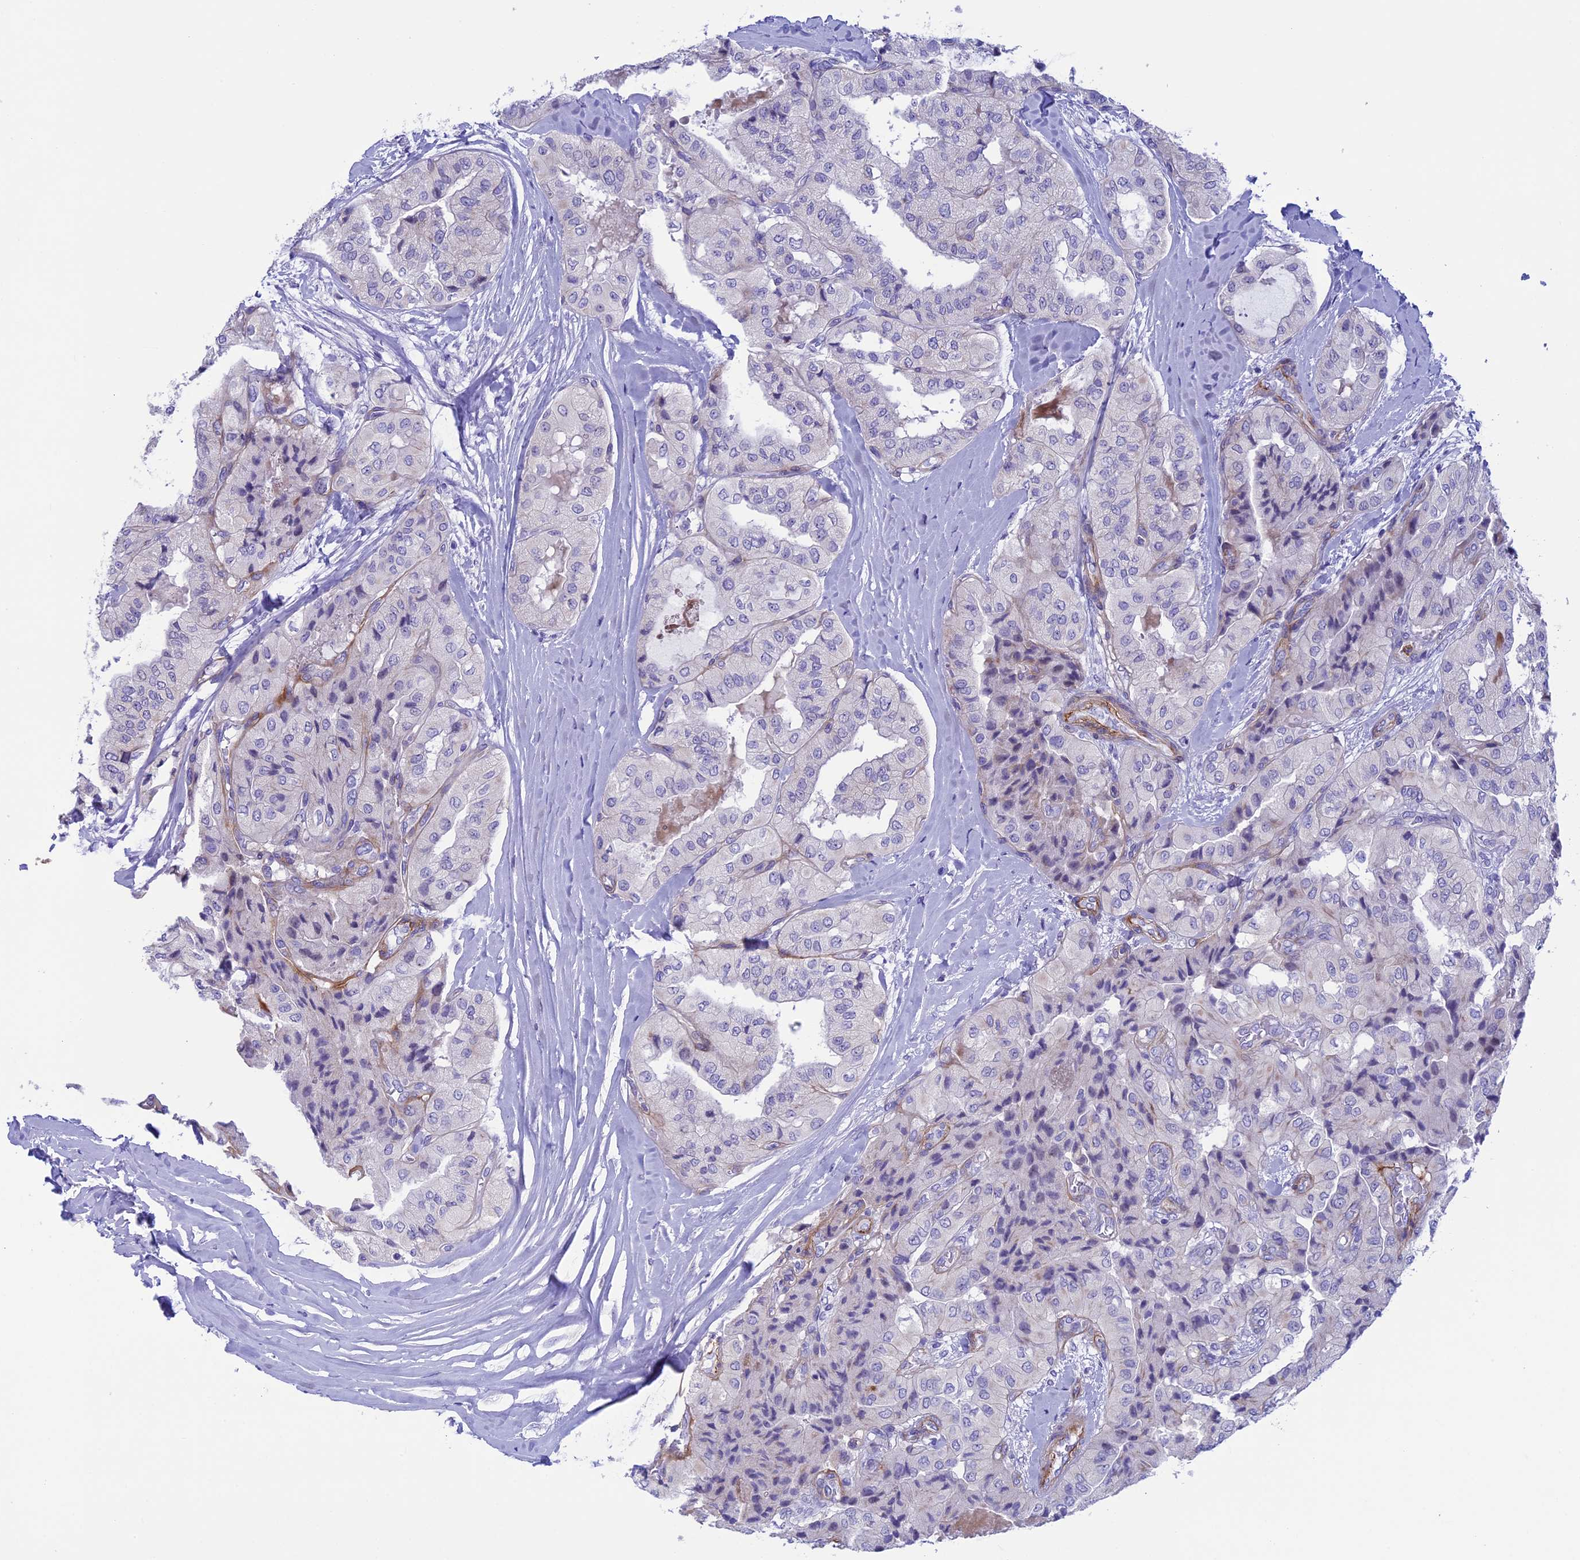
{"staining": {"intensity": "negative", "quantity": "none", "location": "none"}, "tissue": "thyroid cancer", "cell_type": "Tumor cells", "image_type": "cancer", "snomed": [{"axis": "morphology", "description": "Papillary adenocarcinoma, NOS"}, {"axis": "topography", "description": "Thyroid gland"}], "caption": "DAB (3,3'-diaminobenzidine) immunohistochemical staining of human papillary adenocarcinoma (thyroid) displays no significant staining in tumor cells.", "gene": "LOXL1", "patient": {"sex": "female", "age": 59}}